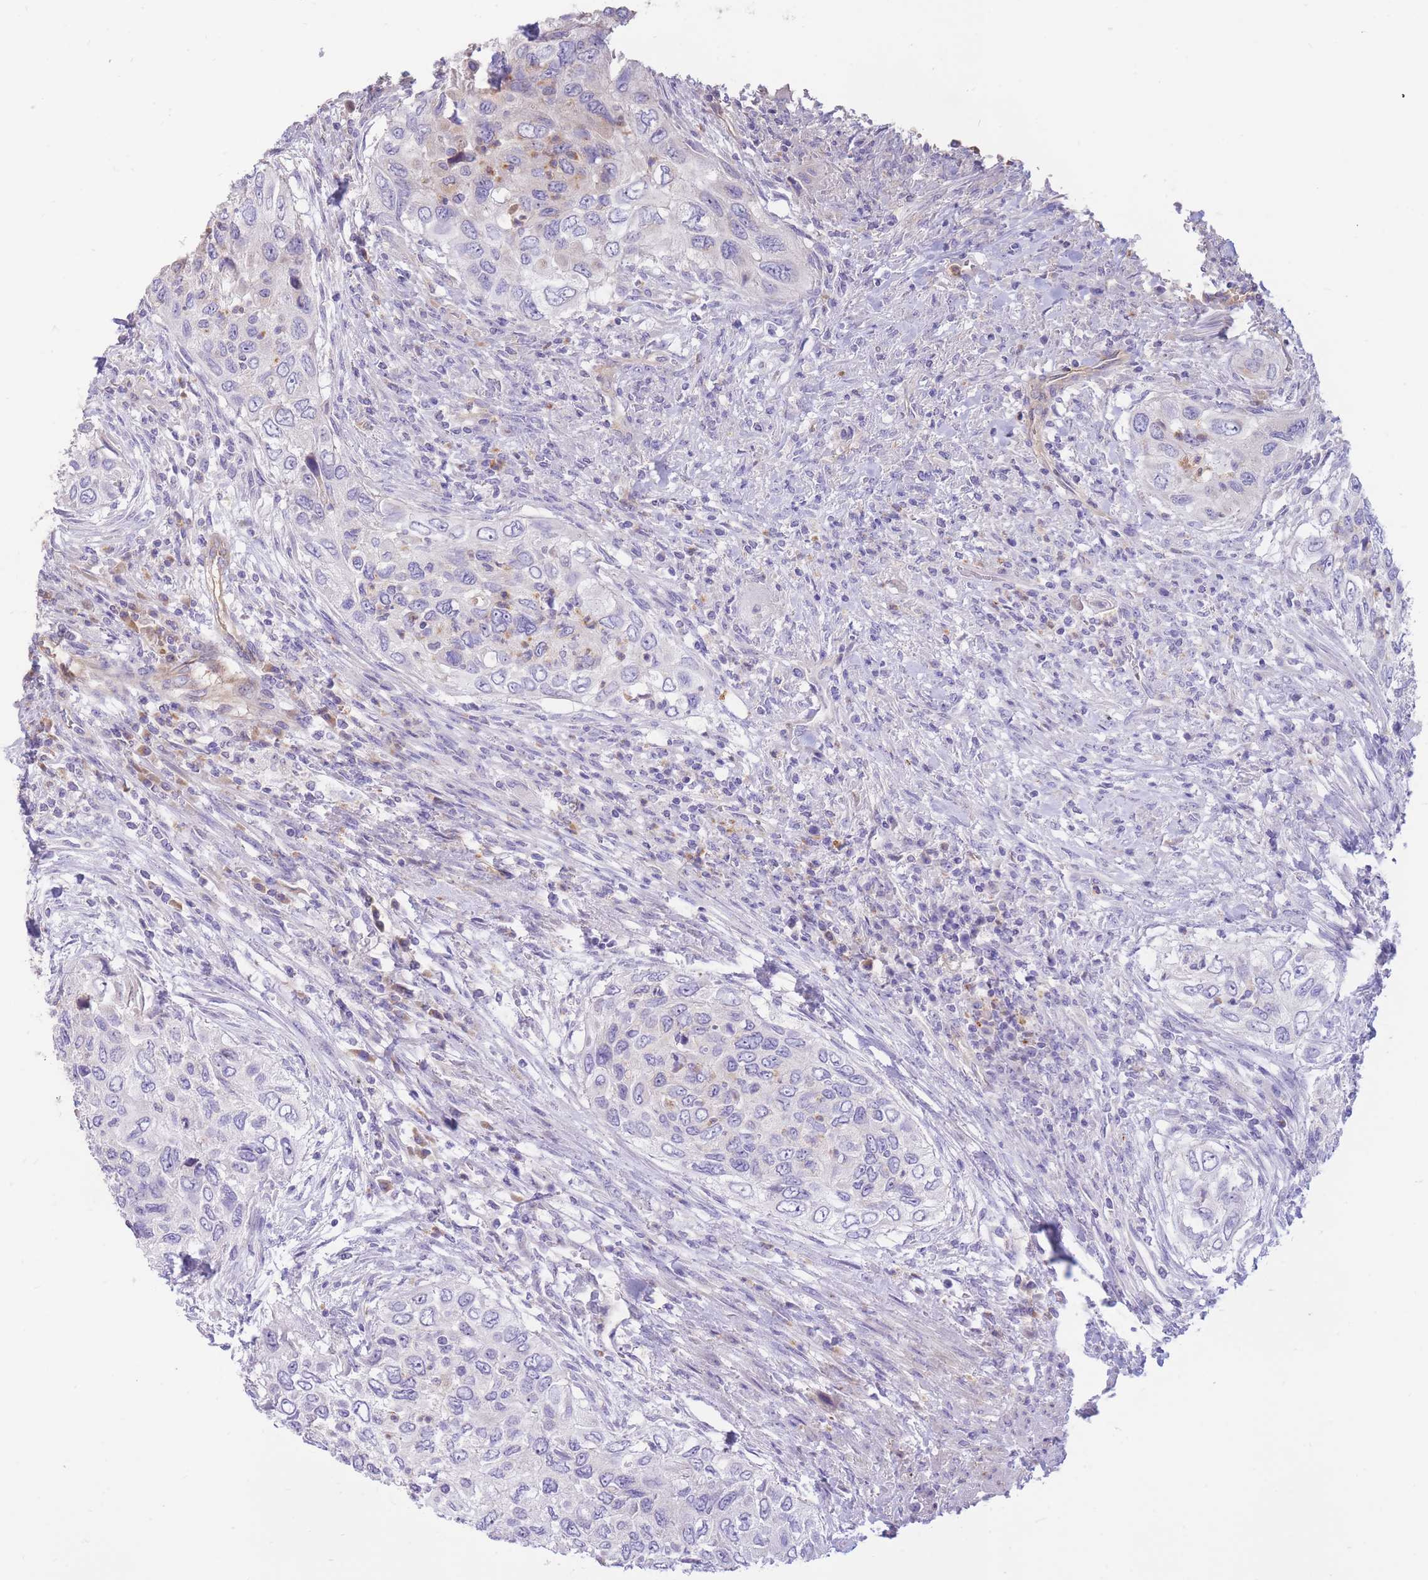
{"staining": {"intensity": "negative", "quantity": "none", "location": "none"}, "tissue": "urothelial cancer", "cell_type": "Tumor cells", "image_type": "cancer", "snomed": [{"axis": "morphology", "description": "Urothelial carcinoma, High grade"}, {"axis": "topography", "description": "Urinary bladder"}], "caption": "This is an IHC micrograph of urothelial cancer. There is no staining in tumor cells.", "gene": "SULT1A1", "patient": {"sex": "female", "age": 60}}